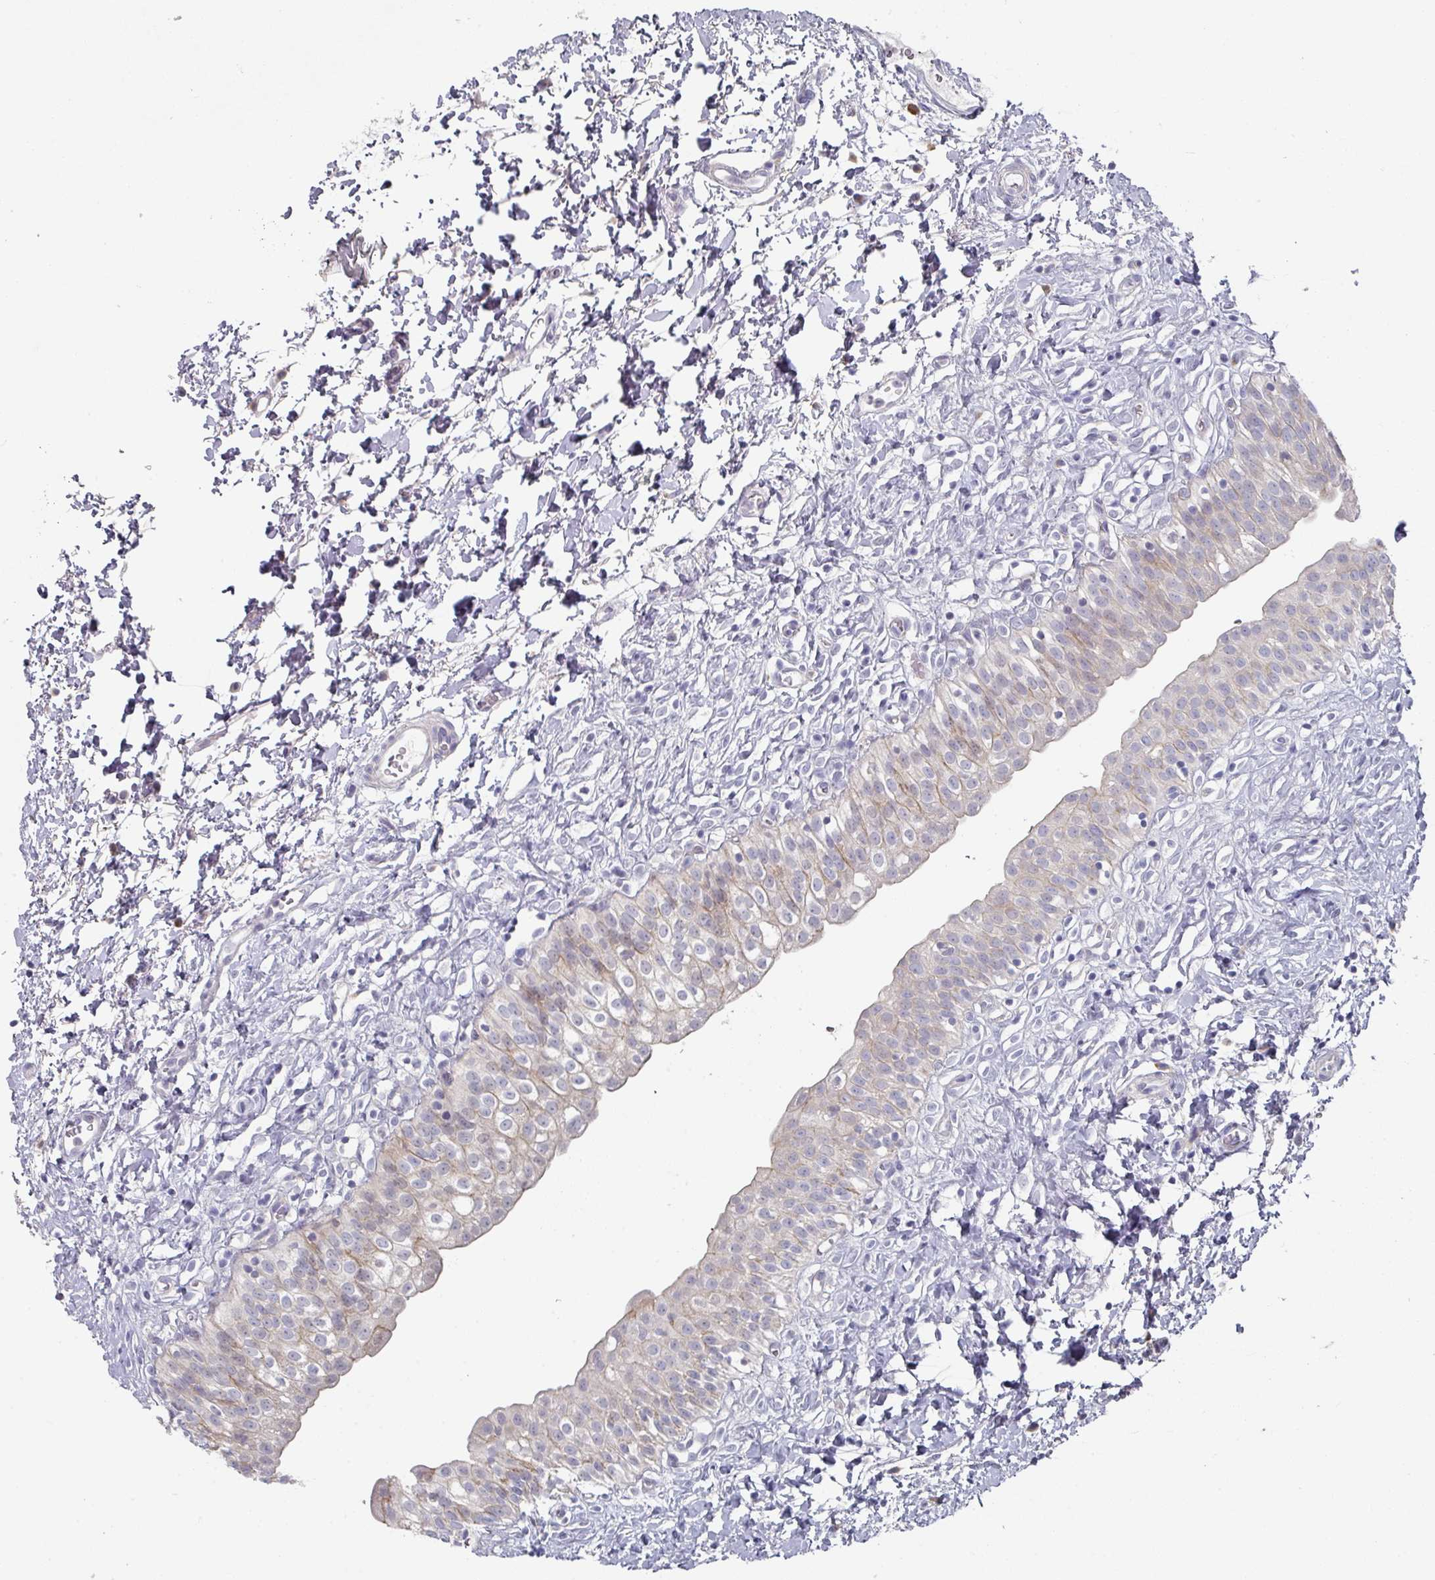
{"staining": {"intensity": "moderate", "quantity": "<25%", "location": "cytoplasmic/membranous"}, "tissue": "urinary bladder", "cell_type": "Urothelial cells", "image_type": "normal", "snomed": [{"axis": "morphology", "description": "Normal tissue, NOS"}, {"axis": "topography", "description": "Urinary bladder"}], "caption": "Brown immunohistochemical staining in unremarkable urinary bladder exhibits moderate cytoplasmic/membranous staining in approximately <25% of urothelial cells.", "gene": "NT5C1A", "patient": {"sex": "male", "age": 51}}